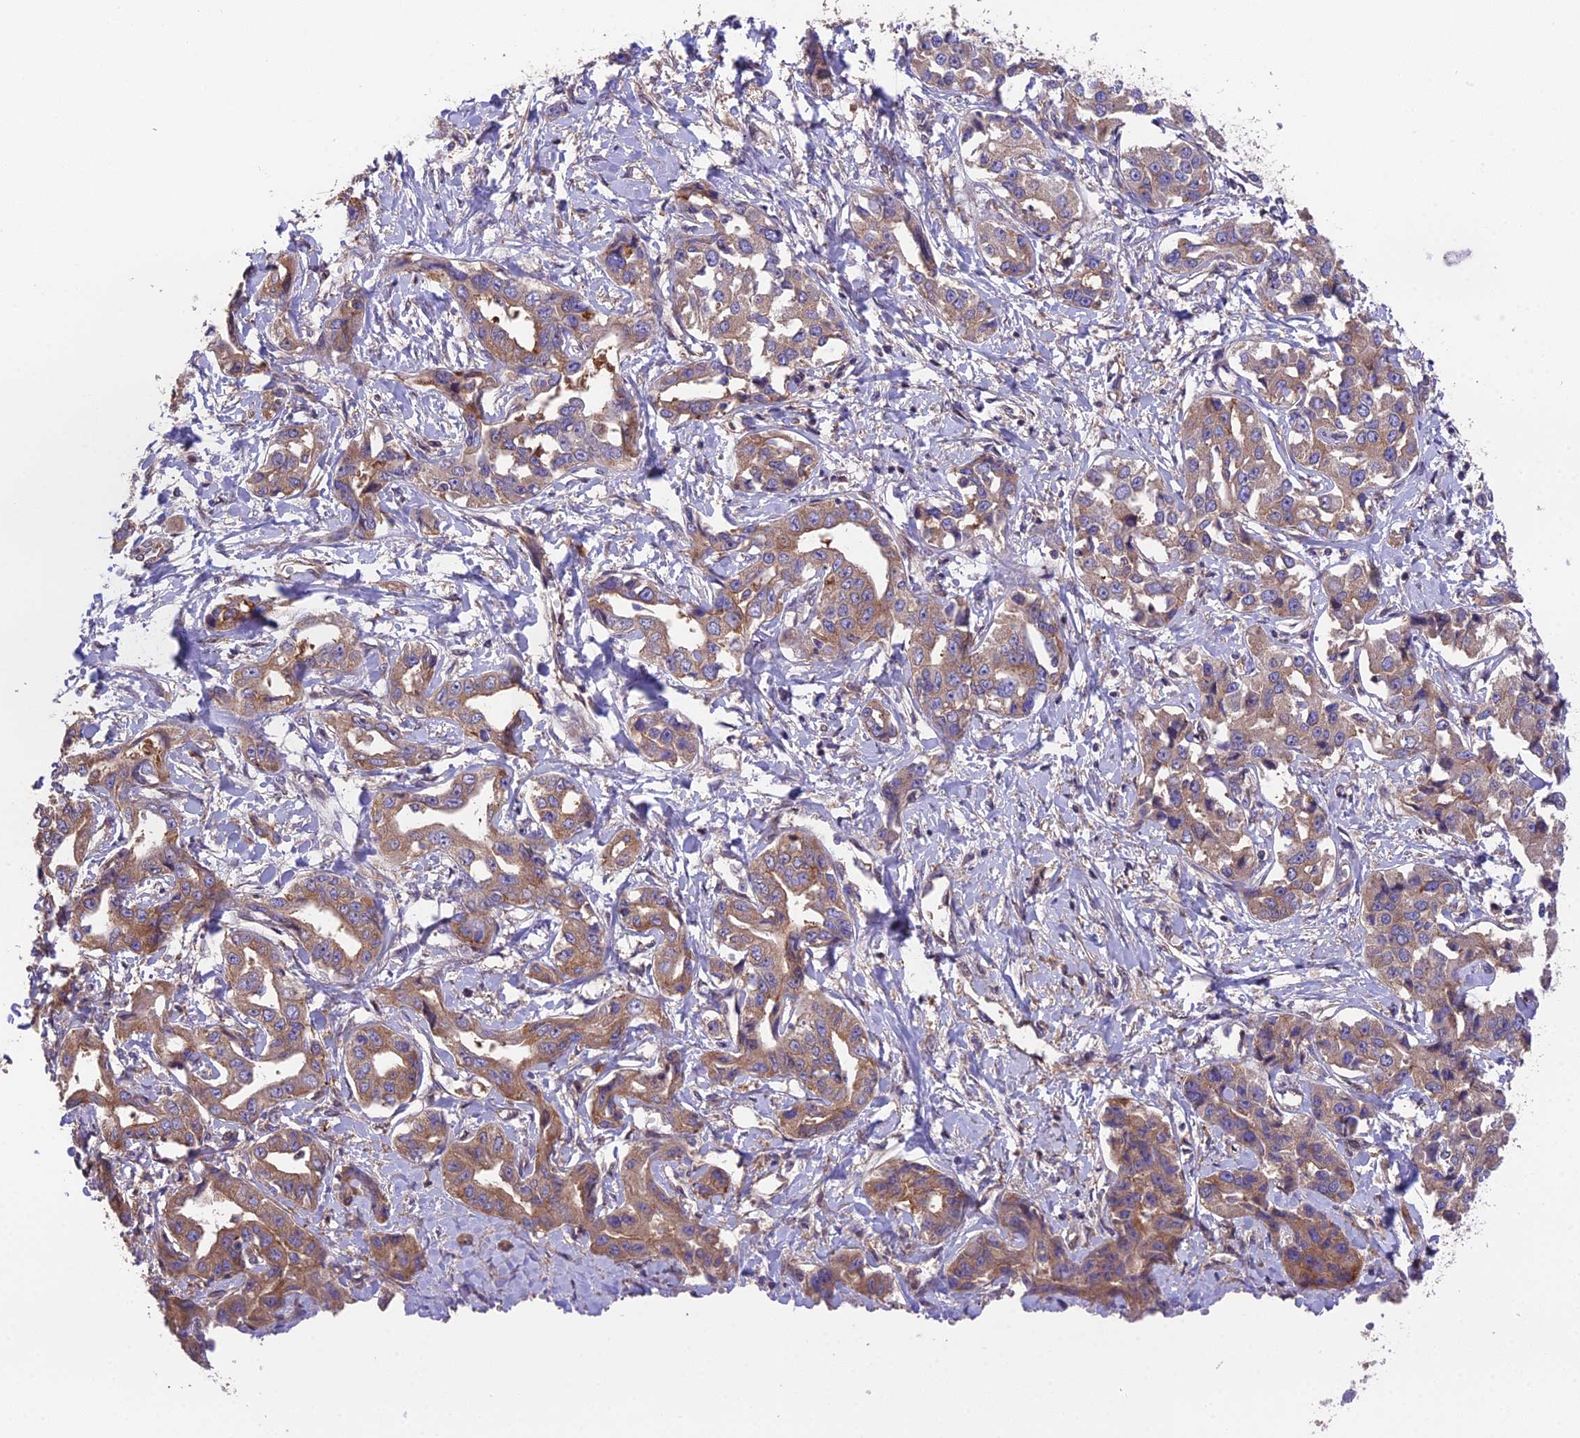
{"staining": {"intensity": "moderate", "quantity": ">75%", "location": "cytoplasmic/membranous"}, "tissue": "liver cancer", "cell_type": "Tumor cells", "image_type": "cancer", "snomed": [{"axis": "morphology", "description": "Cholangiocarcinoma"}, {"axis": "topography", "description": "Liver"}], "caption": "Liver cancer stained for a protein (brown) reveals moderate cytoplasmic/membranous positive positivity in approximately >75% of tumor cells.", "gene": "BLOC1S4", "patient": {"sex": "male", "age": 59}}